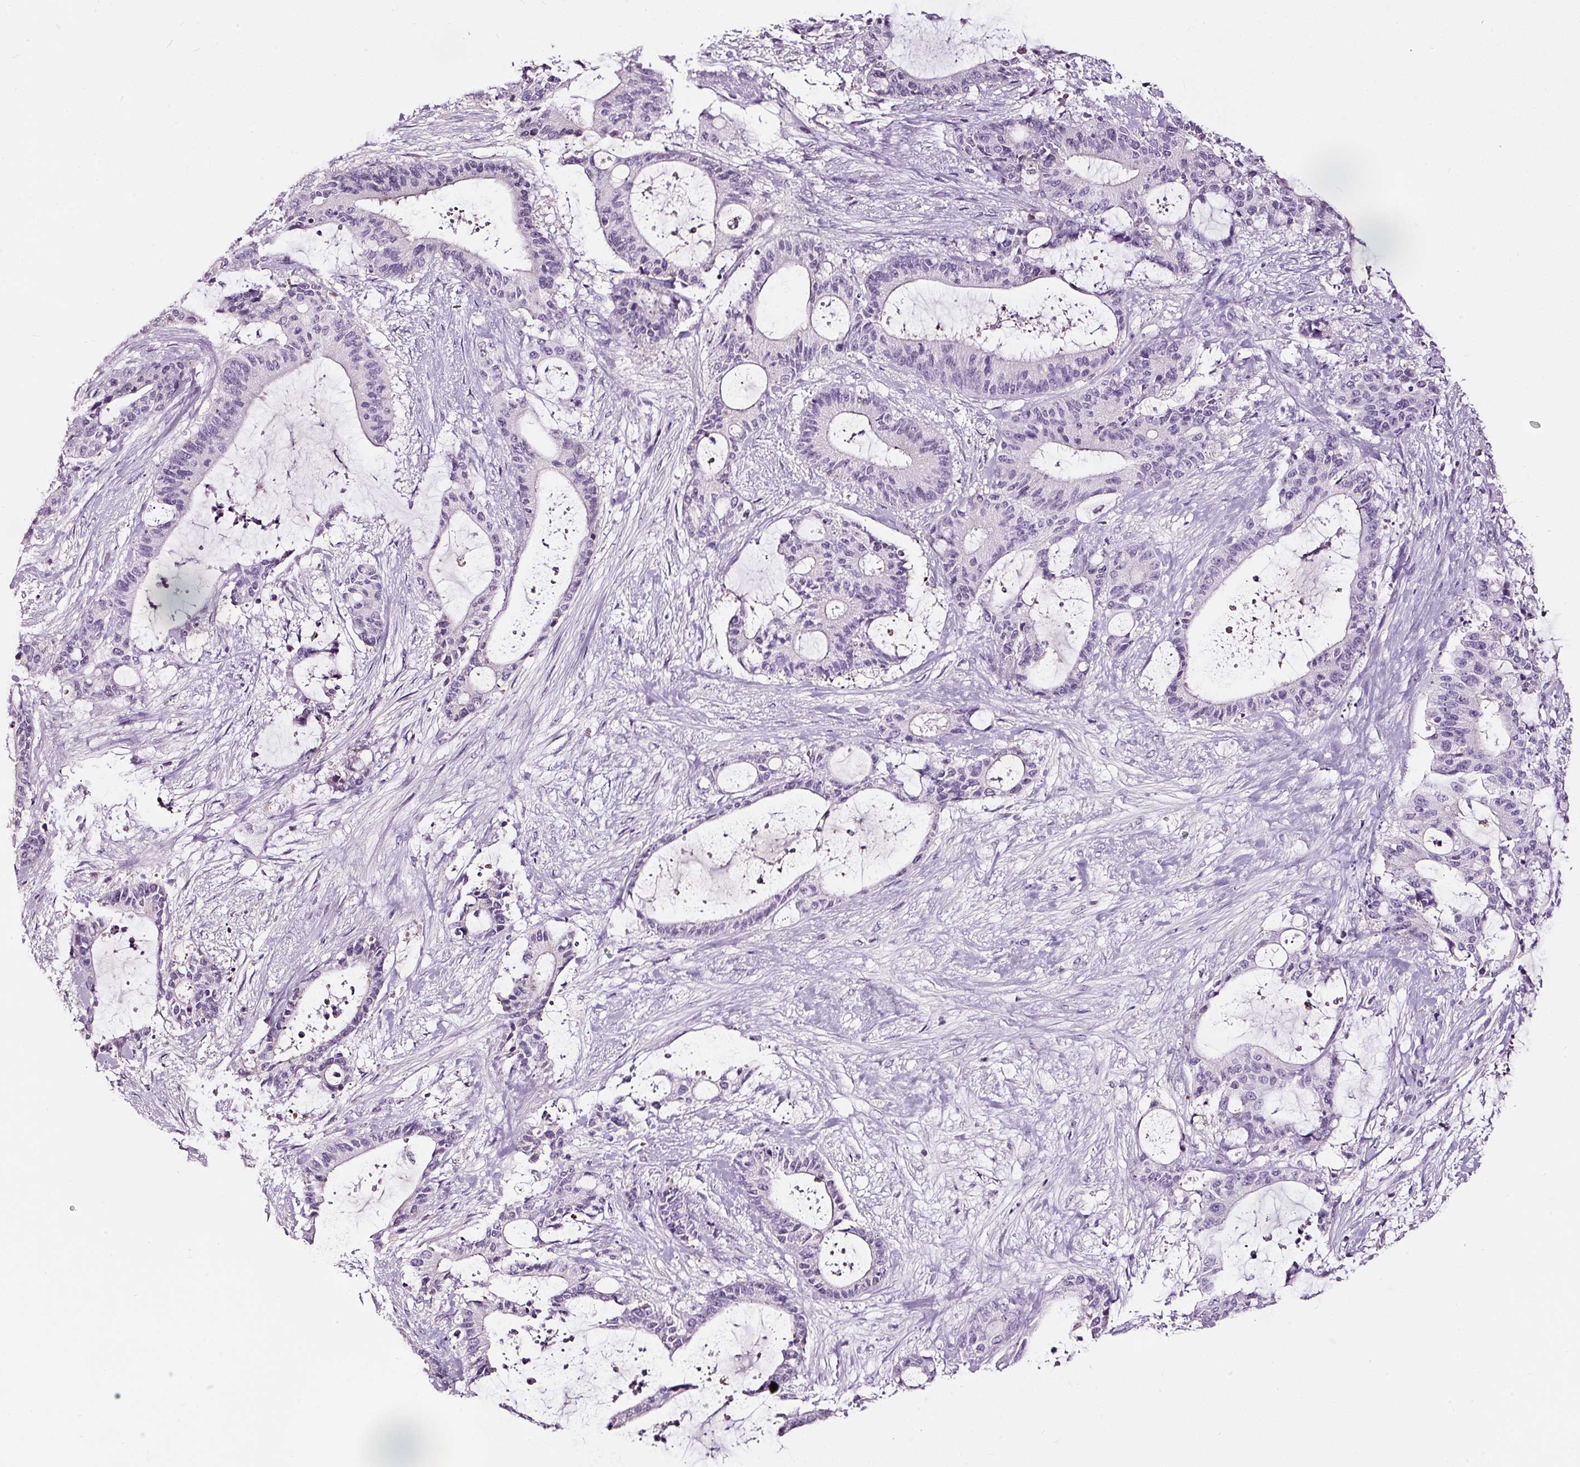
{"staining": {"intensity": "negative", "quantity": "none", "location": "none"}, "tissue": "liver cancer", "cell_type": "Tumor cells", "image_type": "cancer", "snomed": [{"axis": "morphology", "description": "Normal tissue, NOS"}, {"axis": "morphology", "description": "Cholangiocarcinoma"}, {"axis": "topography", "description": "Liver"}, {"axis": "topography", "description": "Peripheral nerve tissue"}], "caption": "Tumor cells show no significant protein staining in liver cancer (cholangiocarcinoma). (DAB (3,3'-diaminobenzidine) immunohistochemistry, high magnification).", "gene": "LAMP3", "patient": {"sex": "female", "age": 73}}